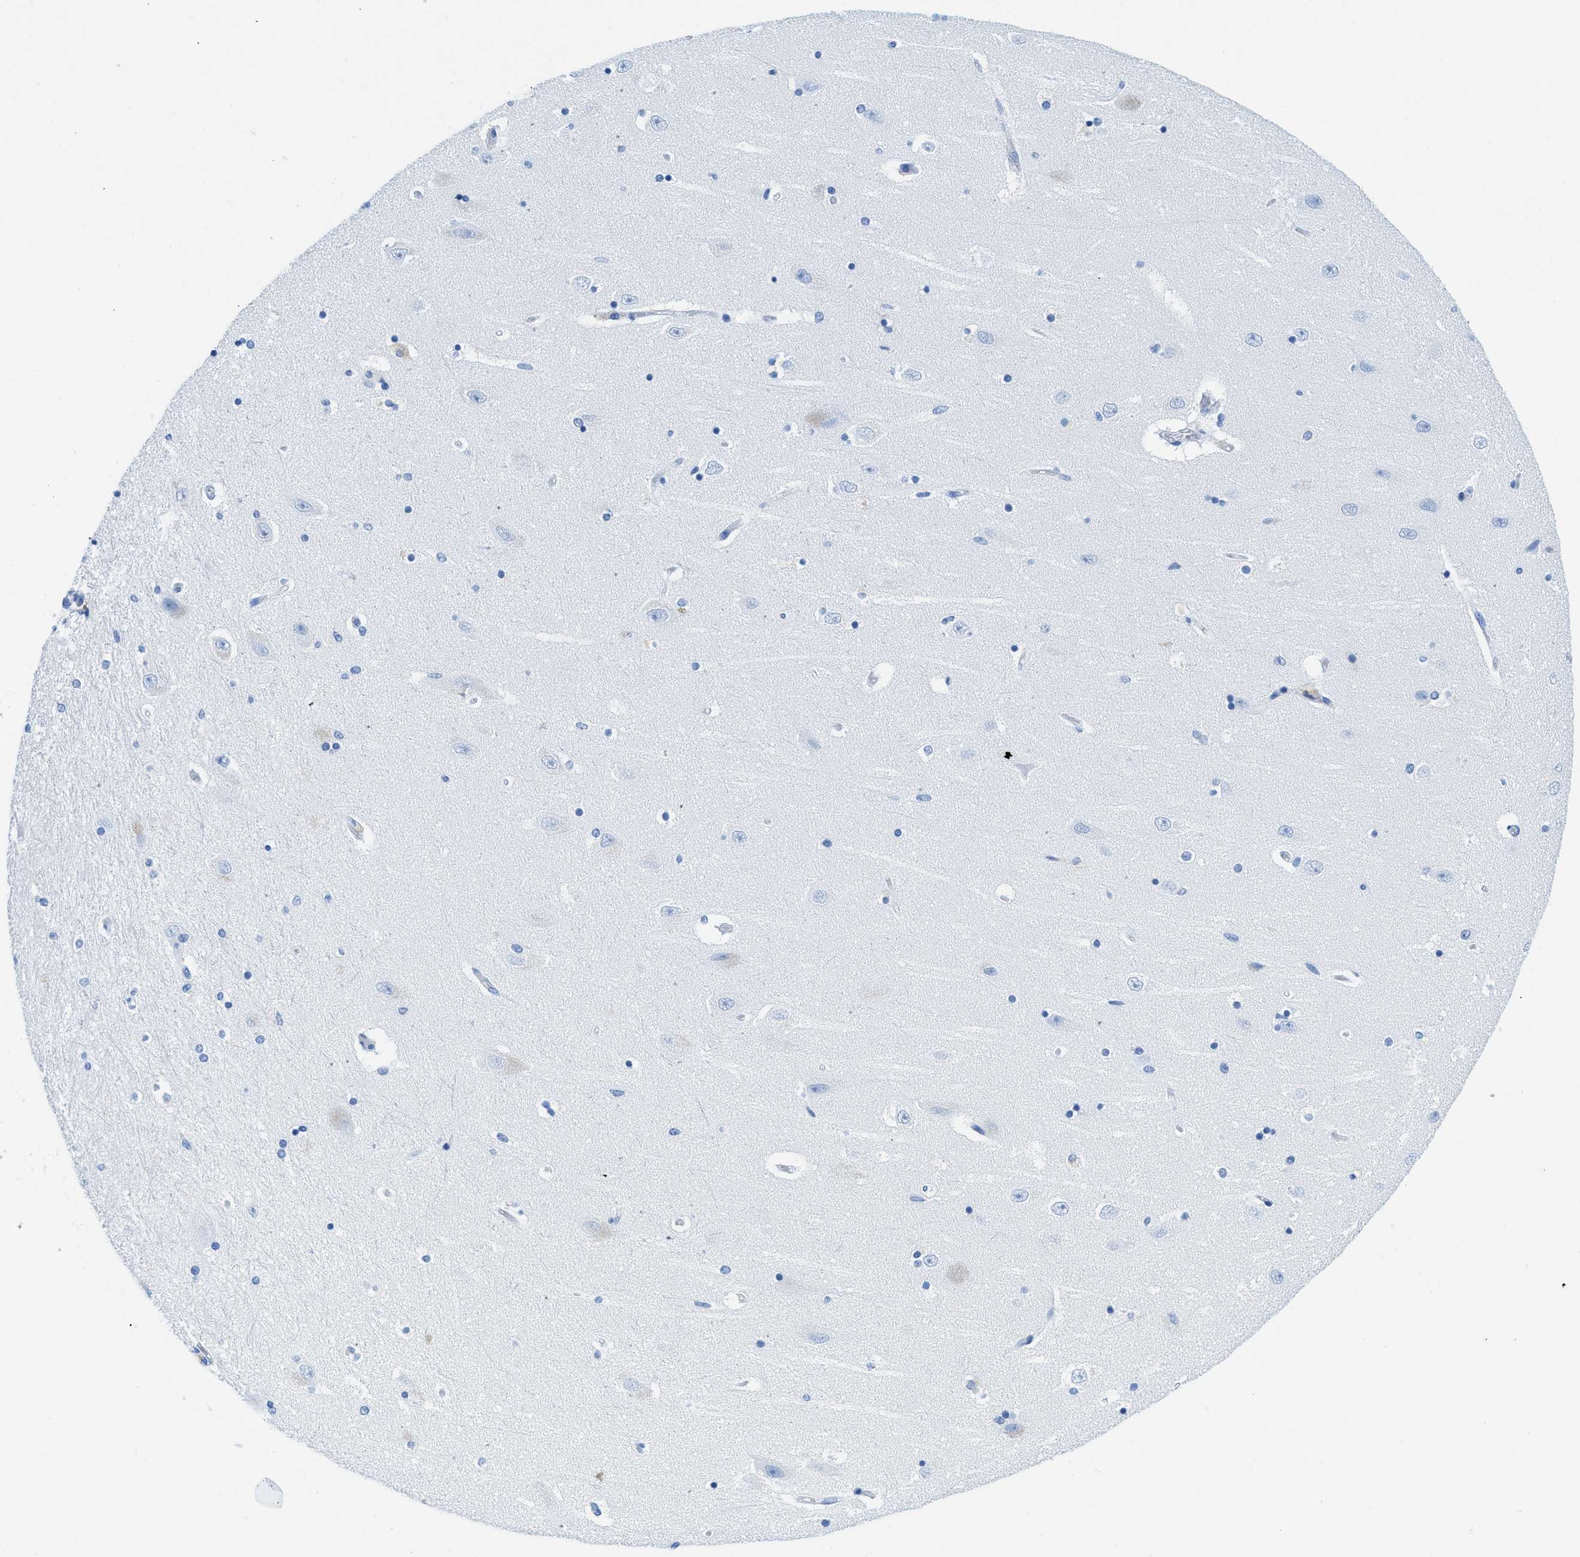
{"staining": {"intensity": "negative", "quantity": "none", "location": "none"}, "tissue": "hippocampus", "cell_type": "Glial cells", "image_type": "normal", "snomed": [{"axis": "morphology", "description": "Normal tissue, NOS"}, {"axis": "topography", "description": "Hippocampus"}], "caption": "A high-resolution histopathology image shows IHC staining of unremarkable hippocampus, which displays no significant expression in glial cells. (Stains: DAB immunohistochemistry with hematoxylin counter stain, Microscopy: brightfield microscopy at high magnification).", "gene": "COL3A1", "patient": {"sex": "female", "age": 54}}